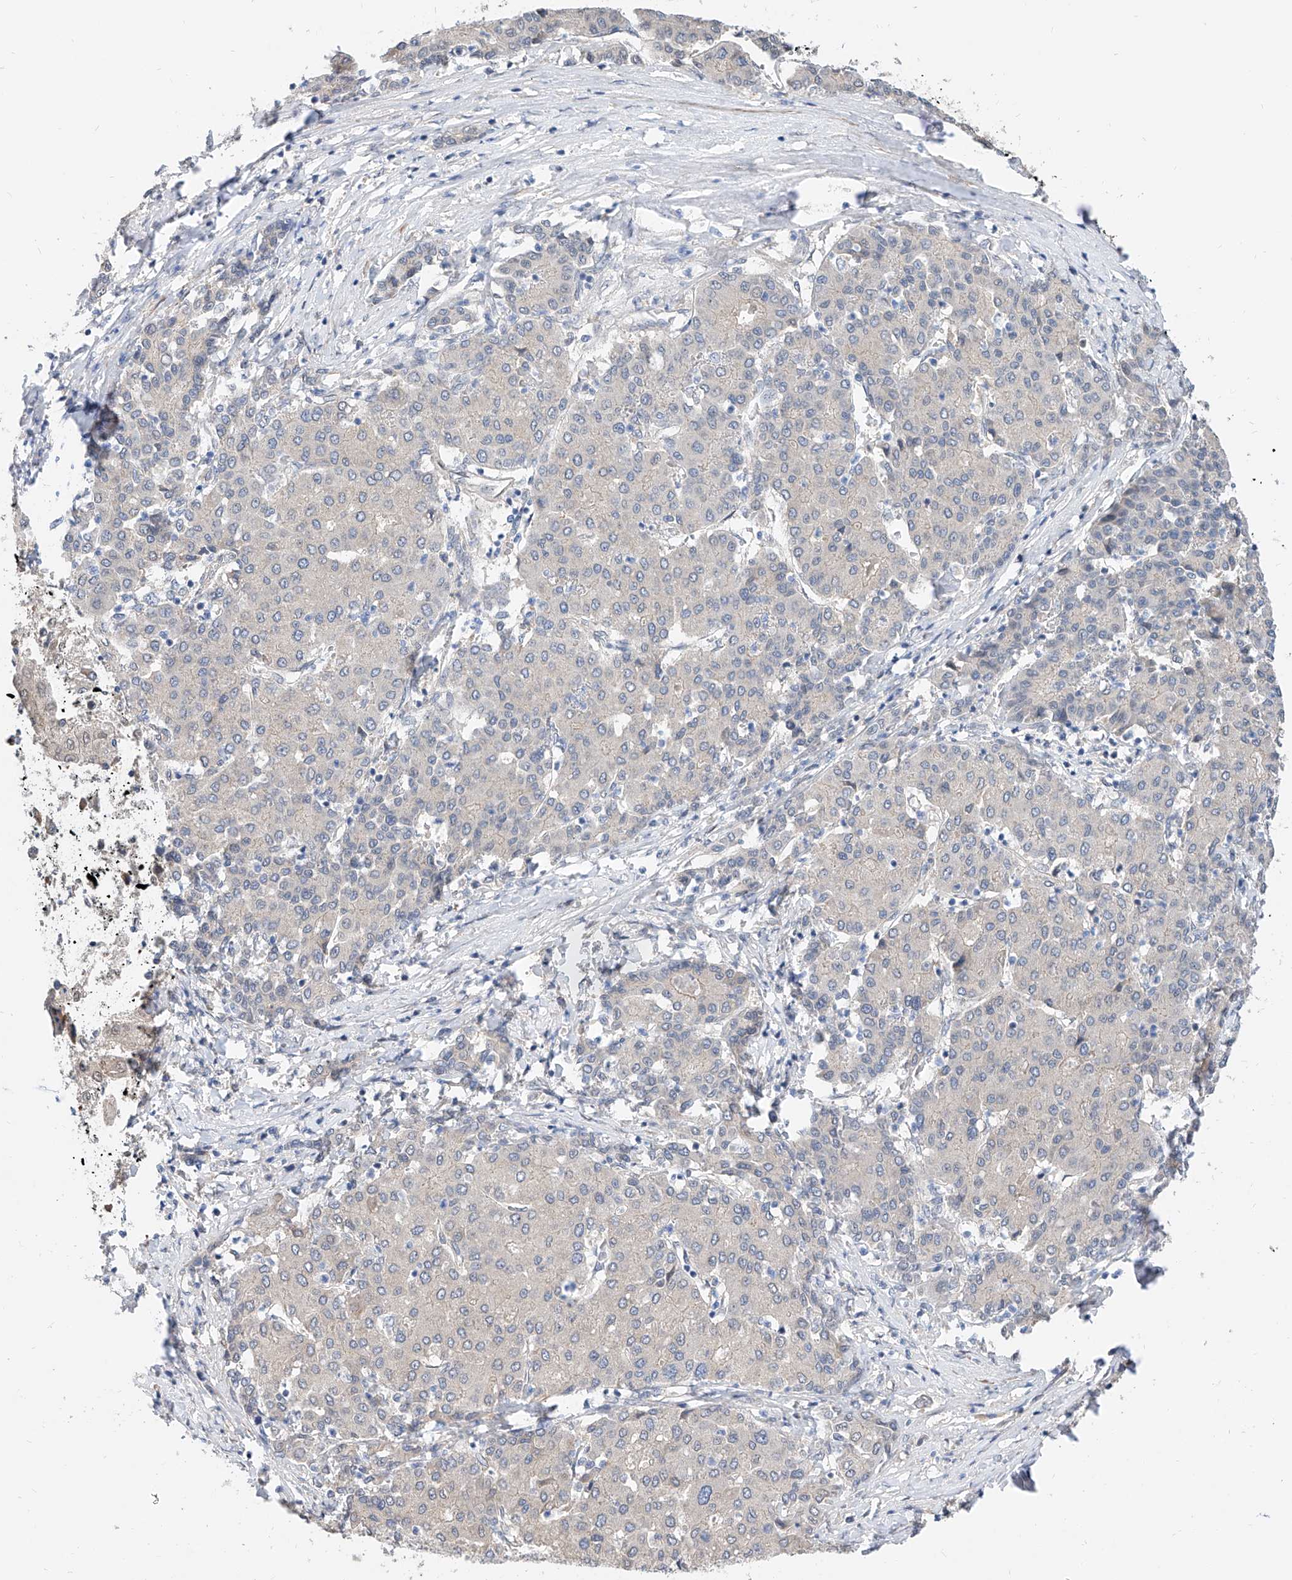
{"staining": {"intensity": "negative", "quantity": "none", "location": "none"}, "tissue": "liver cancer", "cell_type": "Tumor cells", "image_type": "cancer", "snomed": [{"axis": "morphology", "description": "Carcinoma, Hepatocellular, NOS"}, {"axis": "topography", "description": "Liver"}], "caption": "Immunohistochemical staining of human liver cancer shows no significant staining in tumor cells.", "gene": "MAGEE2", "patient": {"sex": "male", "age": 65}}